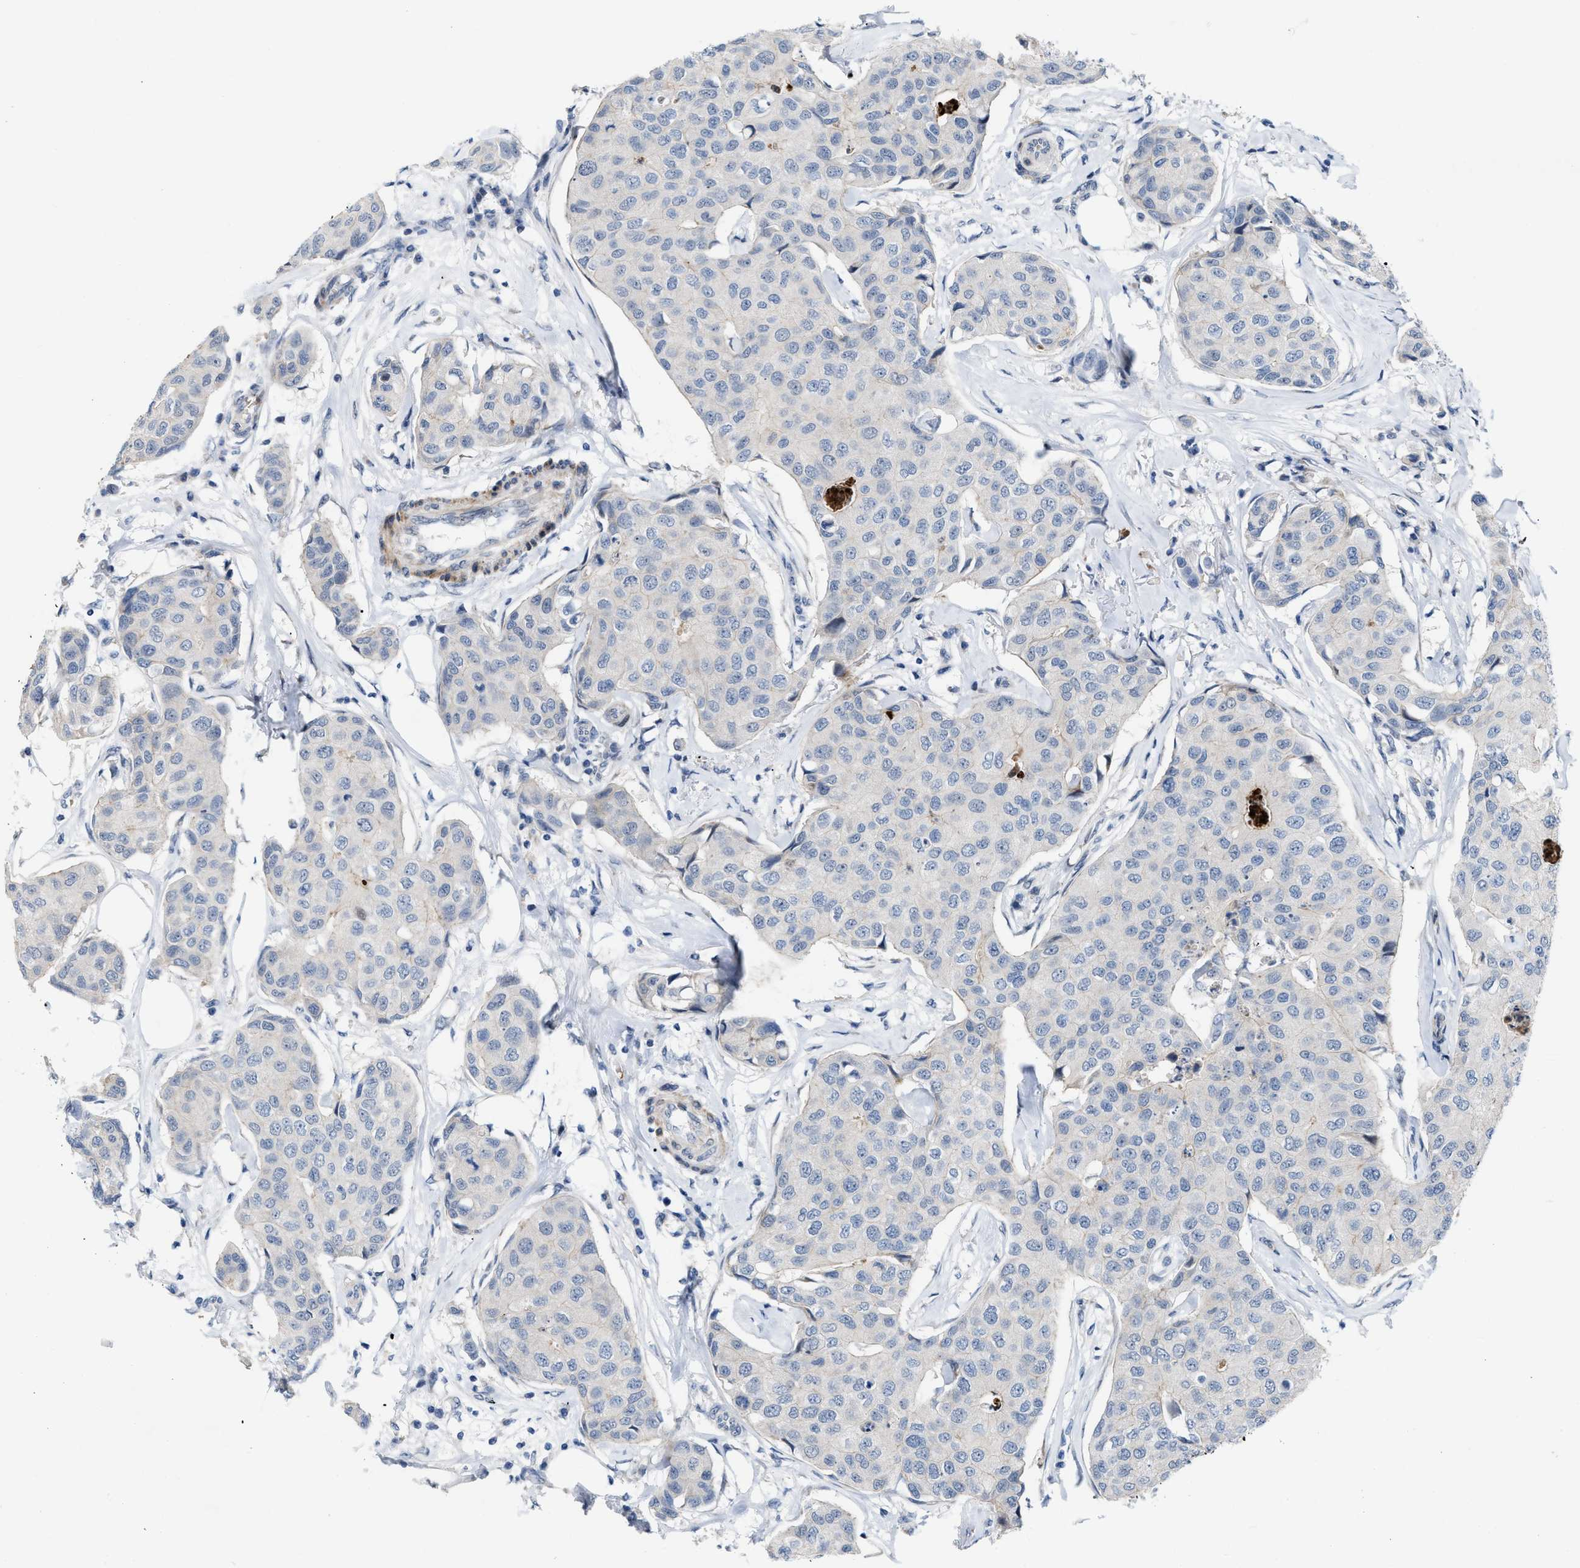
{"staining": {"intensity": "negative", "quantity": "none", "location": "none"}, "tissue": "breast cancer", "cell_type": "Tumor cells", "image_type": "cancer", "snomed": [{"axis": "morphology", "description": "Duct carcinoma"}, {"axis": "topography", "description": "Breast"}], "caption": "Breast intraductal carcinoma stained for a protein using immunohistochemistry (IHC) displays no staining tumor cells.", "gene": "POLR1F", "patient": {"sex": "female", "age": 80}}